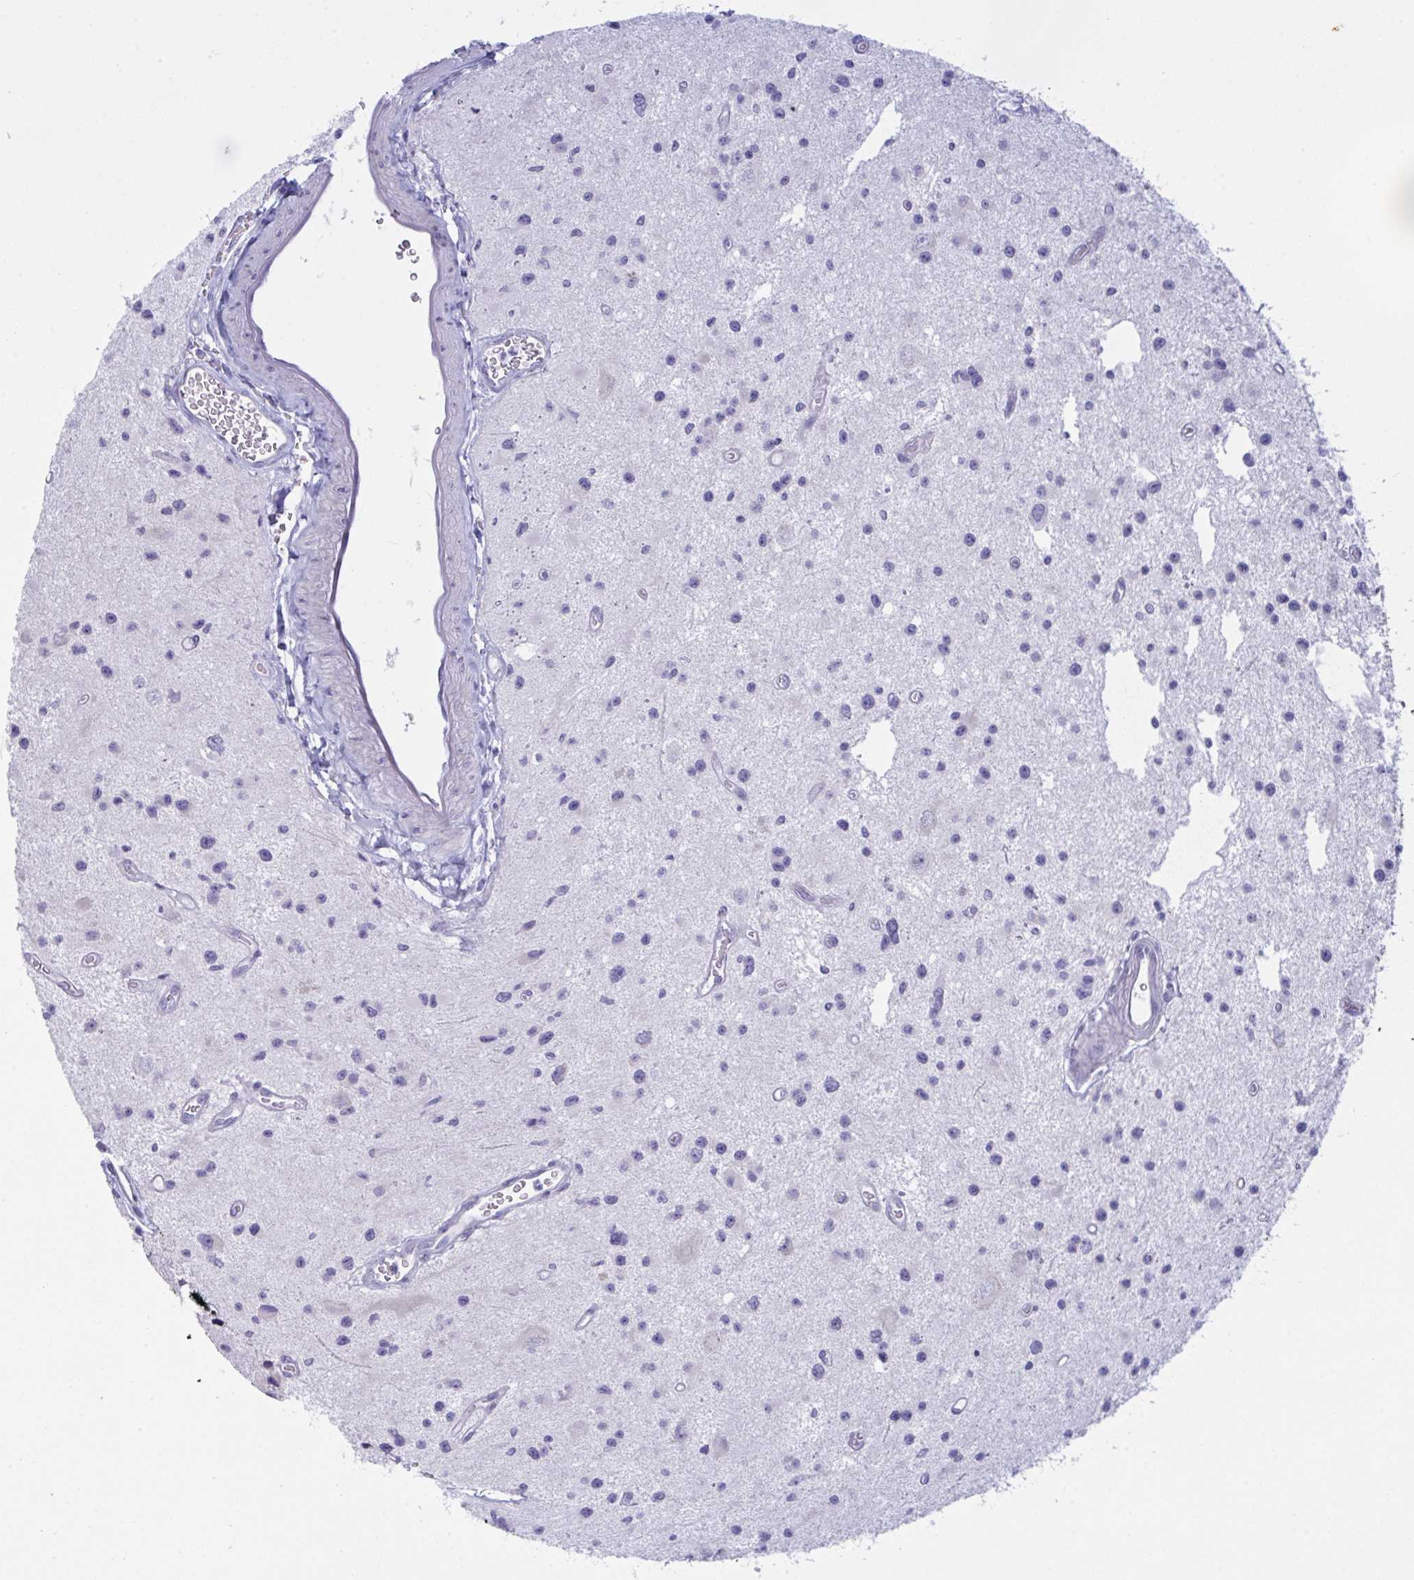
{"staining": {"intensity": "negative", "quantity": "none", "location": "none"}, "tissue": "glioma", "cell_type": "Tumor cells", "image_type": "cancer", "snomed": [{"axis": "morphology", "description": "Glioma, malignant, Low grade"}, {"axis": "topography", "description": "Brain"}], "caption": "This is a histopathology image of immunohistochemistry staining of malignant glioma (low-grade), which shows no positivity in tumor cells.", "gene": "ZNF684", "patient": {"sex": "male", "age": 43}}